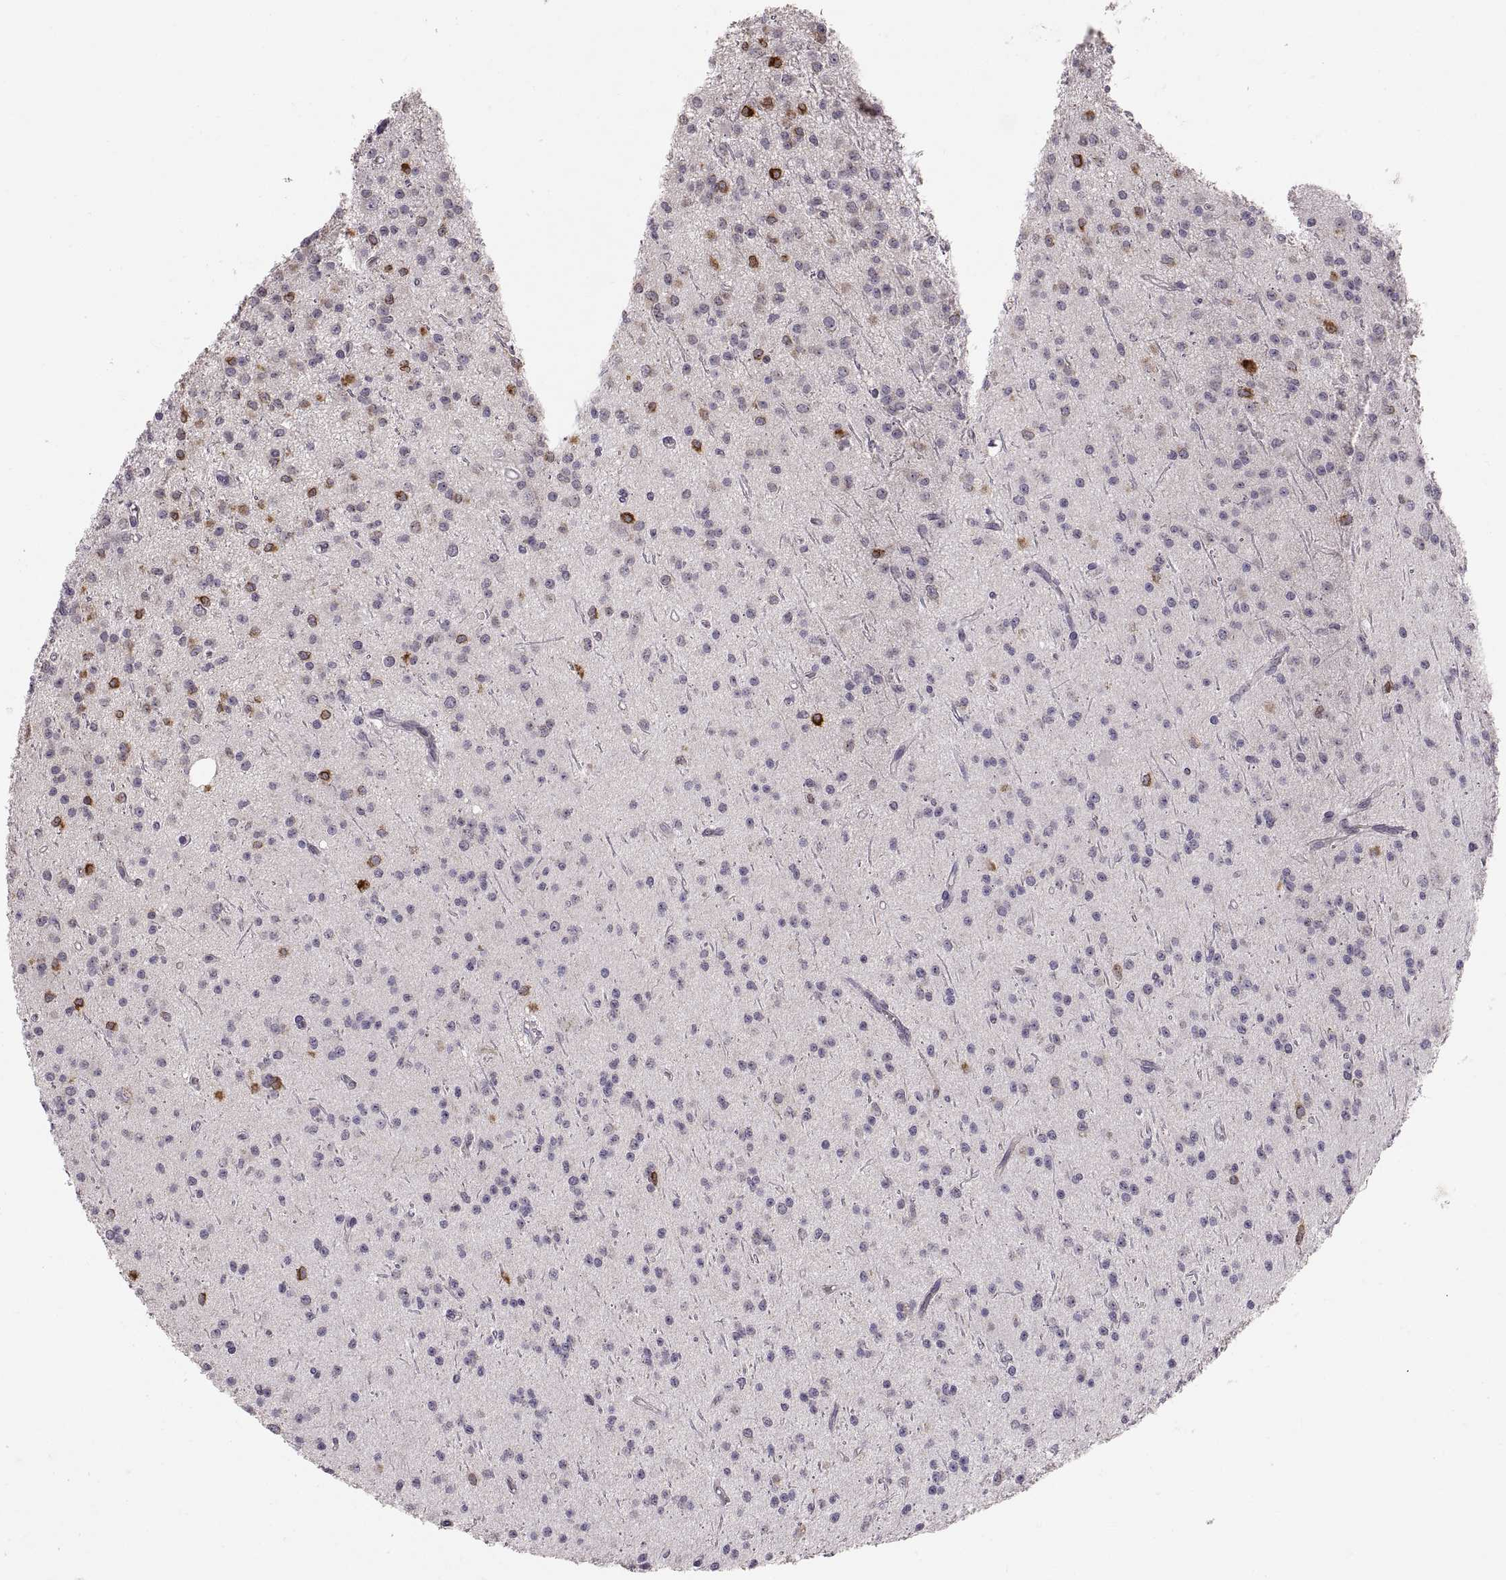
{"staining": {"intensity": "strong", "quantity": "<25%", "location": "cytoplasmic/membranous"}, "tissue": "glioma", "cell_type": "Tumor cells", "image_type": "cancer", "snomed": [{"axis": "morphology", "description": "Glioma, malignant, Low grade"}, {"axis": "topography", "description": "Brain"}], "caption": "Tumor cells exhibit medium levels of strong cytoplasmic/membranous expression in approximately <25% of cells in human glioma.", "gene": "HMGCR", "patient": {"sex": "male", "age": 27}}